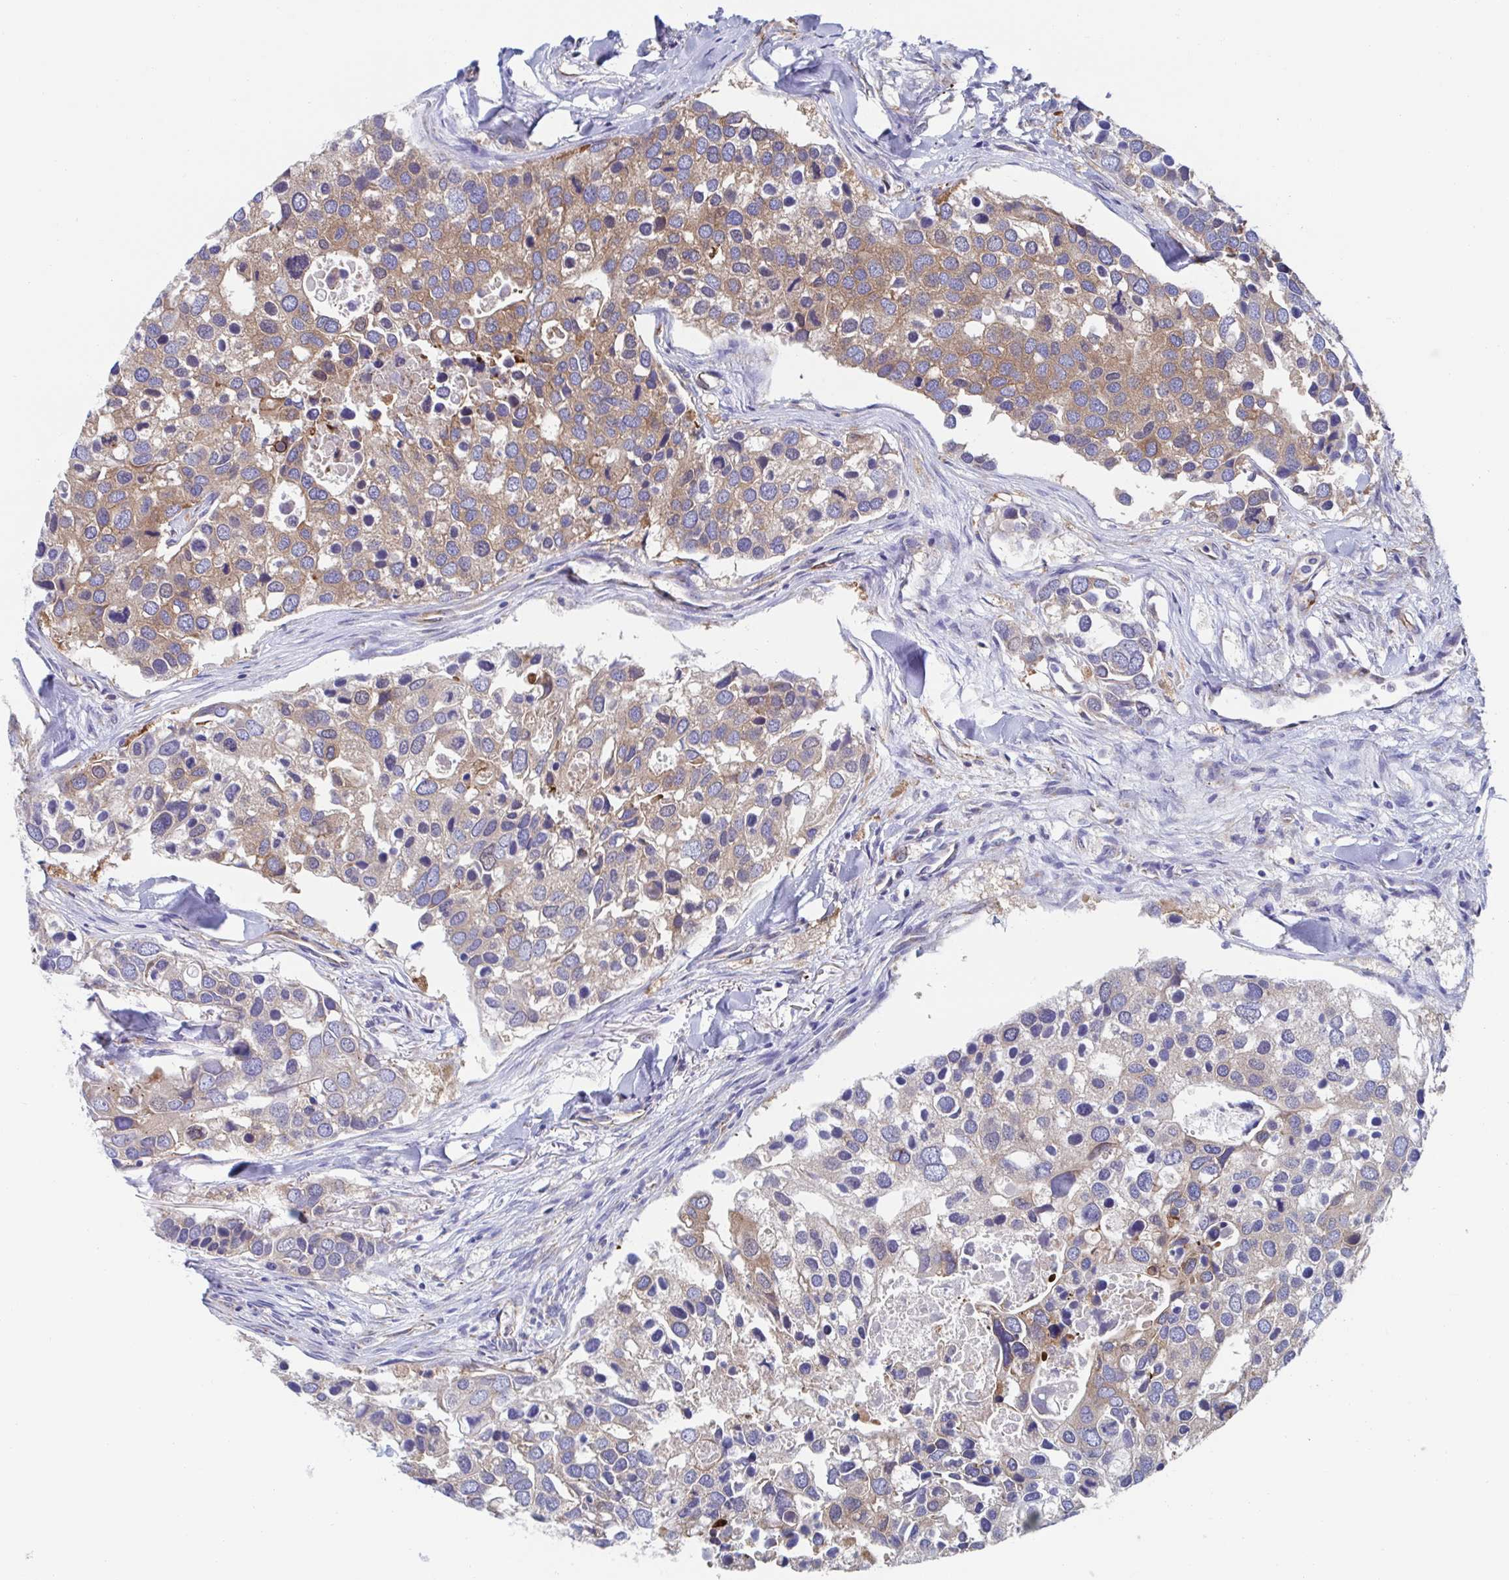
{"staining": {"intensity": "moderate", "quantity": "25%-75%", "location": "cytoplasmic/membranous"}, "tissue": "breast cancer", "cell_type": "Tumor cells", "image_type": "cancer", "snomed": [{"axis": "morphology", "description": "Duct carcinoma"}, {"axis": "topography", "description": "Breast"}], "caption": "Protein analysis of breast cancer (infiltrating ductal carcinoma) tissue reveals moderate cytoplasmic/membranous expression in approximately 25%-75% of tumor cells.", "gene": "KLC3", "patient": {"sex": "female", "age": 83}}